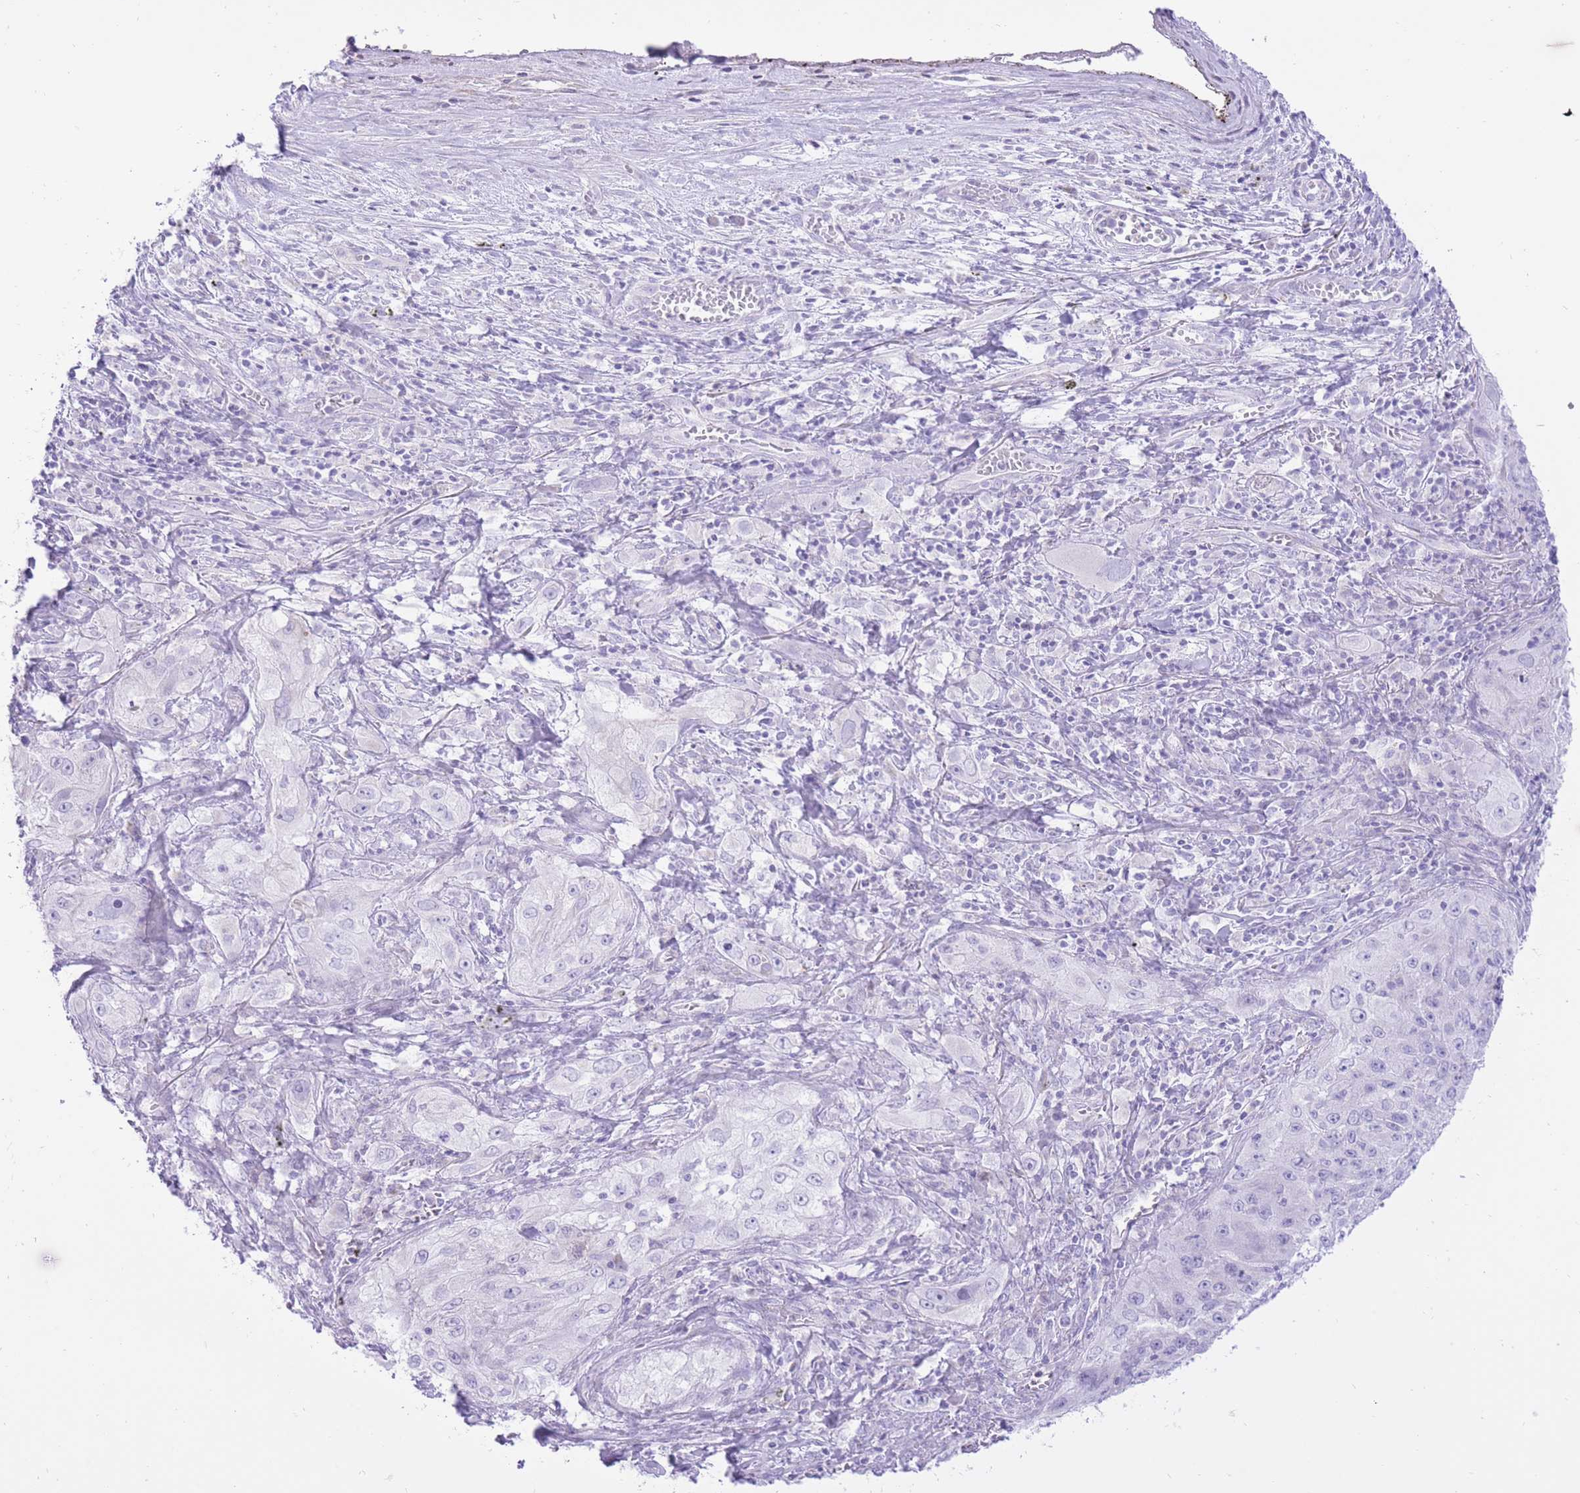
{"staining": {"intensity": "negative", "quantity": "none", "location": "none"}, "tissue": "lung cancer", "cell_type": "Tumor cells", "image_type": "cancer", "snomed": [{"axis": "morphology", "description": "Squamous cell carcinoma, NOS"}, {"axis": "topography", "description": "Lung"}], "caption": "The immunohistochemistry (IHC) photomicrograph has no significant expression in tumor cells of lung squamous cell carcinoma tissue.", "gene": "SLC4A4", "patient": {"sex": "female", "age": 69}}